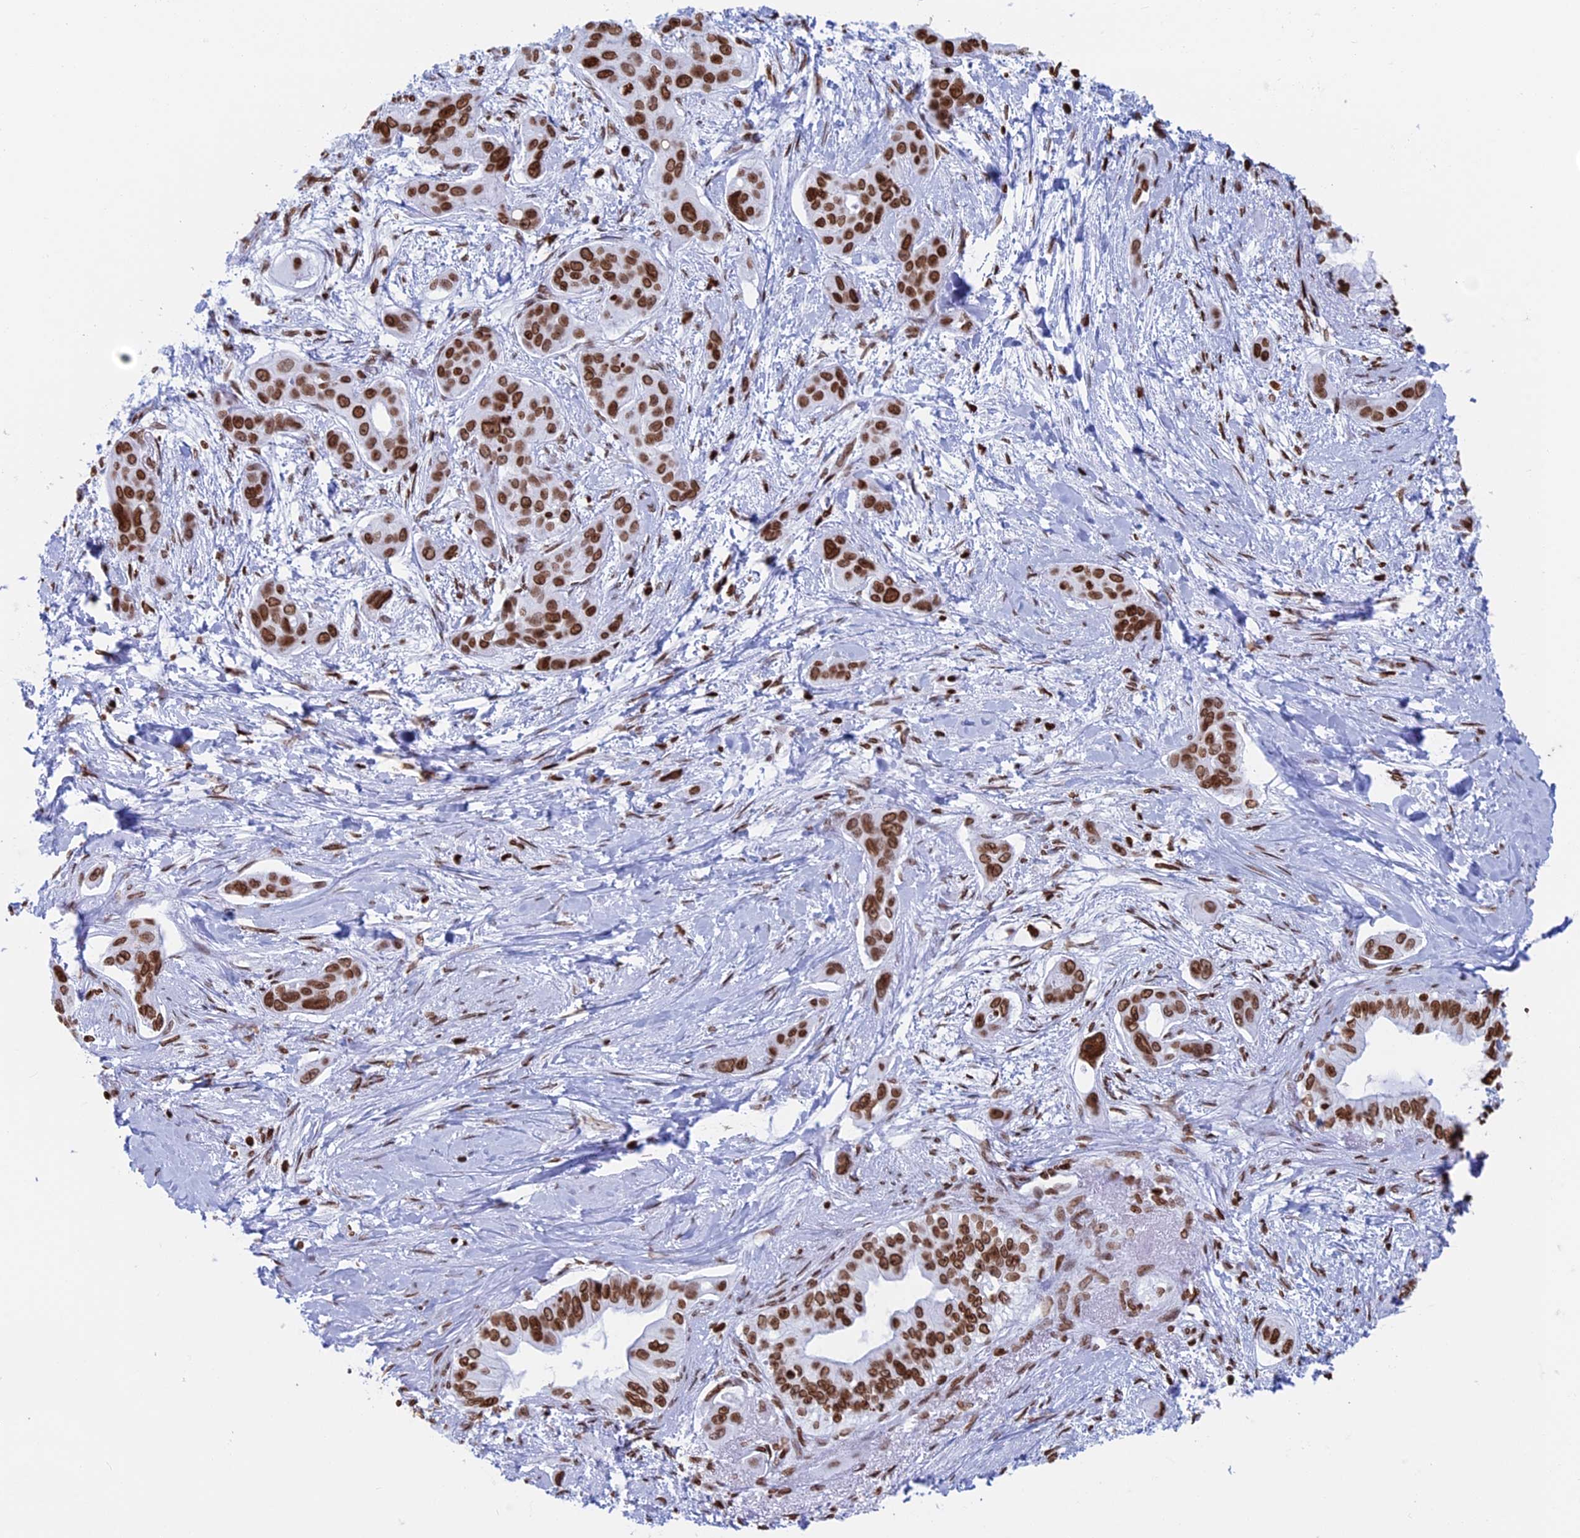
{"staining": {"intensity": "strong", "quantity": ">75%", "location": "nuclear"}, "tissue": "pancreatic cancer", "cell_type": "Tumor cells", "image_type": "cancer", "snomed": [{"axis": "morphology", "description": "Adenocarcinoma, NOS"}, {"axis": "topography", "description": "Pancreas"}], "caption": "Adenocarcinoma (pancreatic) stained for a protein (brown) reveals strong nuclear positive expression in approximately >75% of tumor cells.", "gene": "APOBEC3A", "patient": {"sex": "male", "age": 72}}